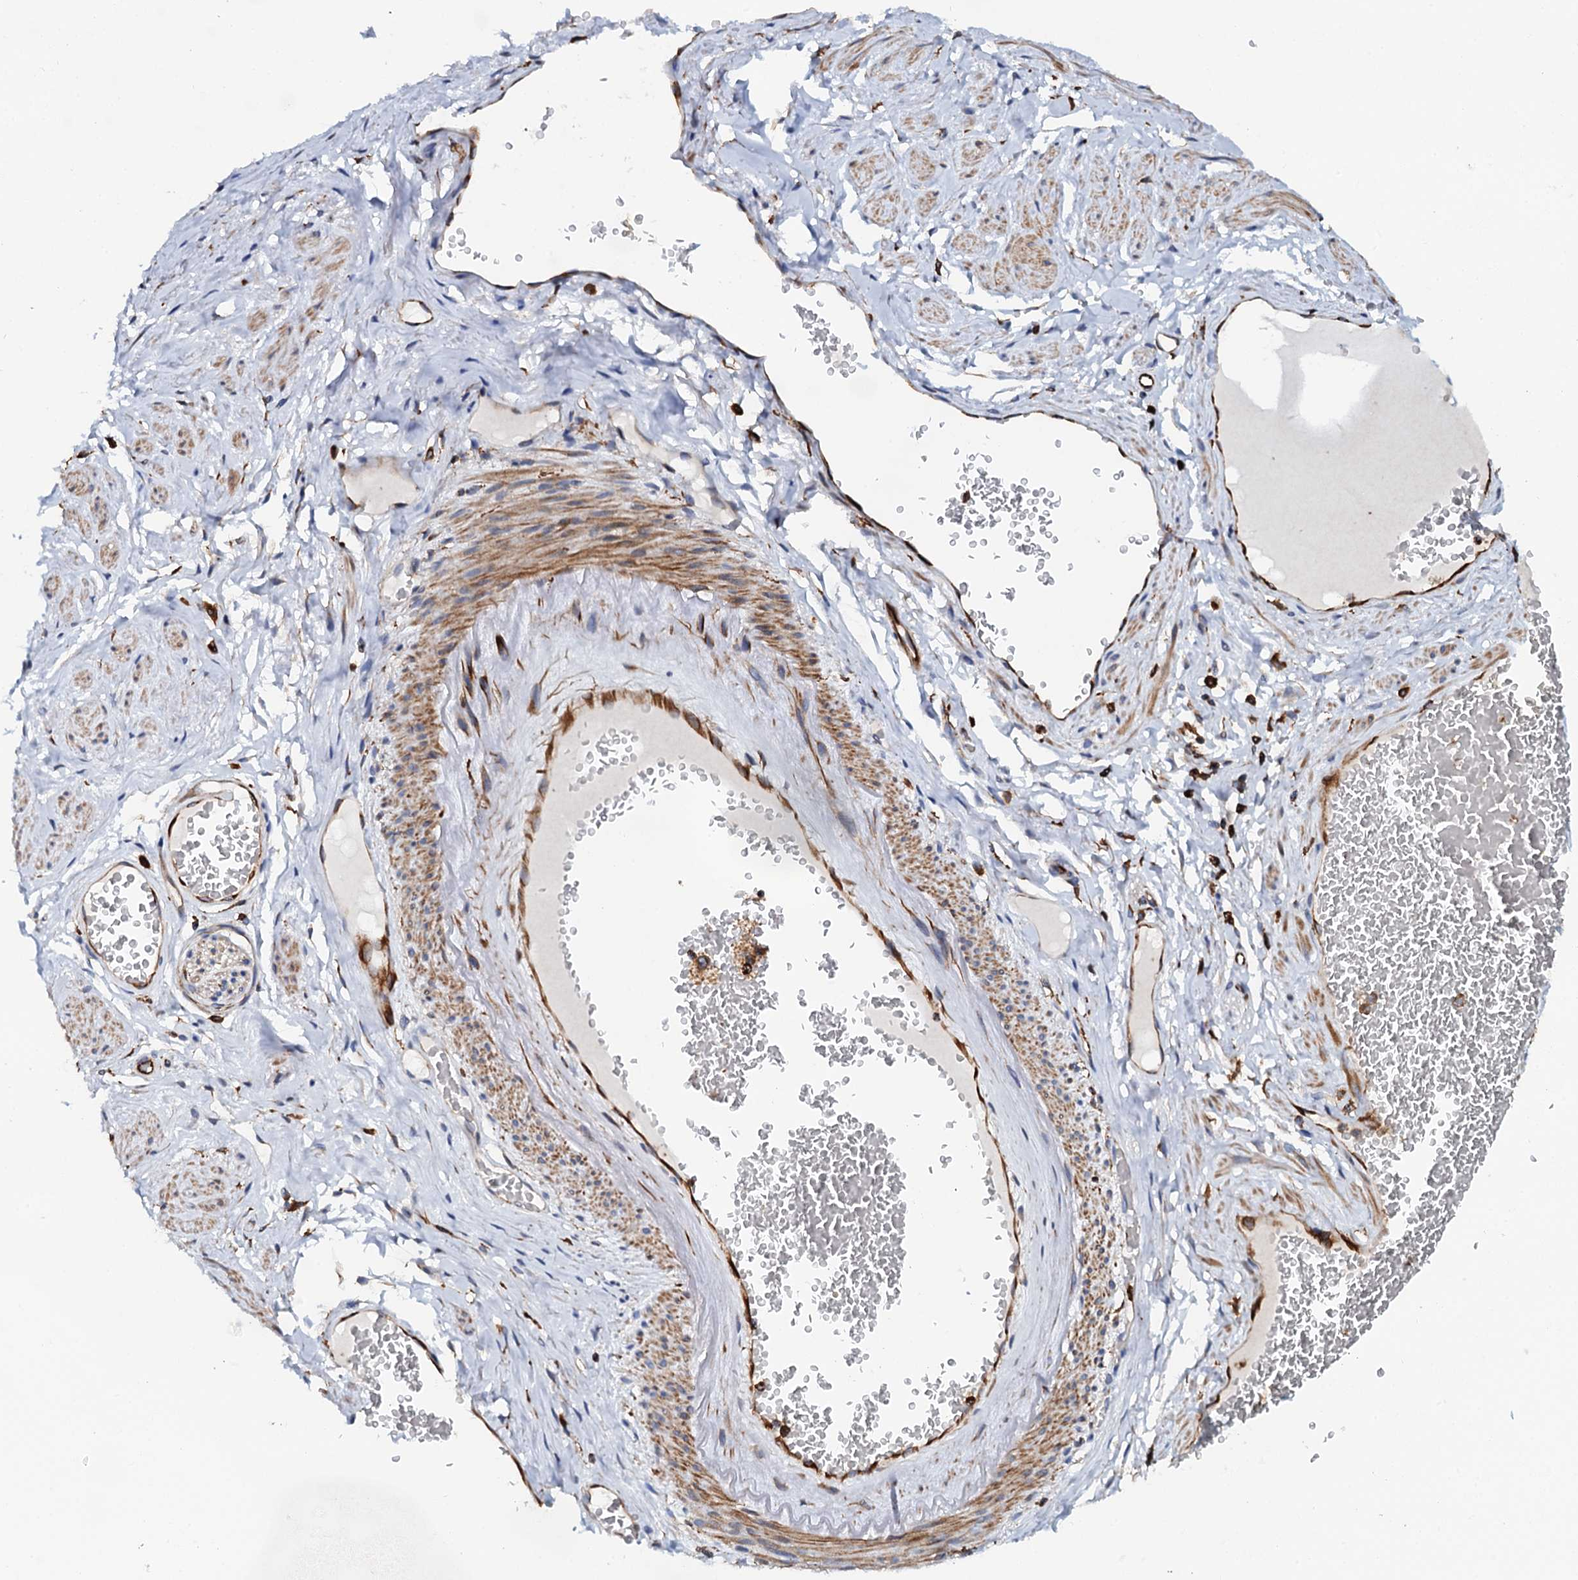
{"staining": {"intensity": "negative", "quantity": "none", "location": "none"}, "tissue": "soft tissue", "cell_type": "Chondrocytes", "image_type": "normal", "snomed": [{"axis": "morphology", "description": "Normal tissue, NOS"}, {"axis": "morphology", "description": "Adenocarcinoma, NOS"}, {"axis": "topography", "description": "Rectum"}, {"axis": "topography", "description": "Vagina"}, {"axis": "topography", "description": "Peripheral nerve tissue"}], "caption": "There is no significant staining in chondrocytes of soft tissue. (Stains: DAB (3,3'-diaminobenzidine) immunohistochemistry with hematoxylin counter stain, Microscopy: brightfield microscopy at high magnification).", "gene": "VAMP8", "patient": {"sex": "female", "age": 71}}